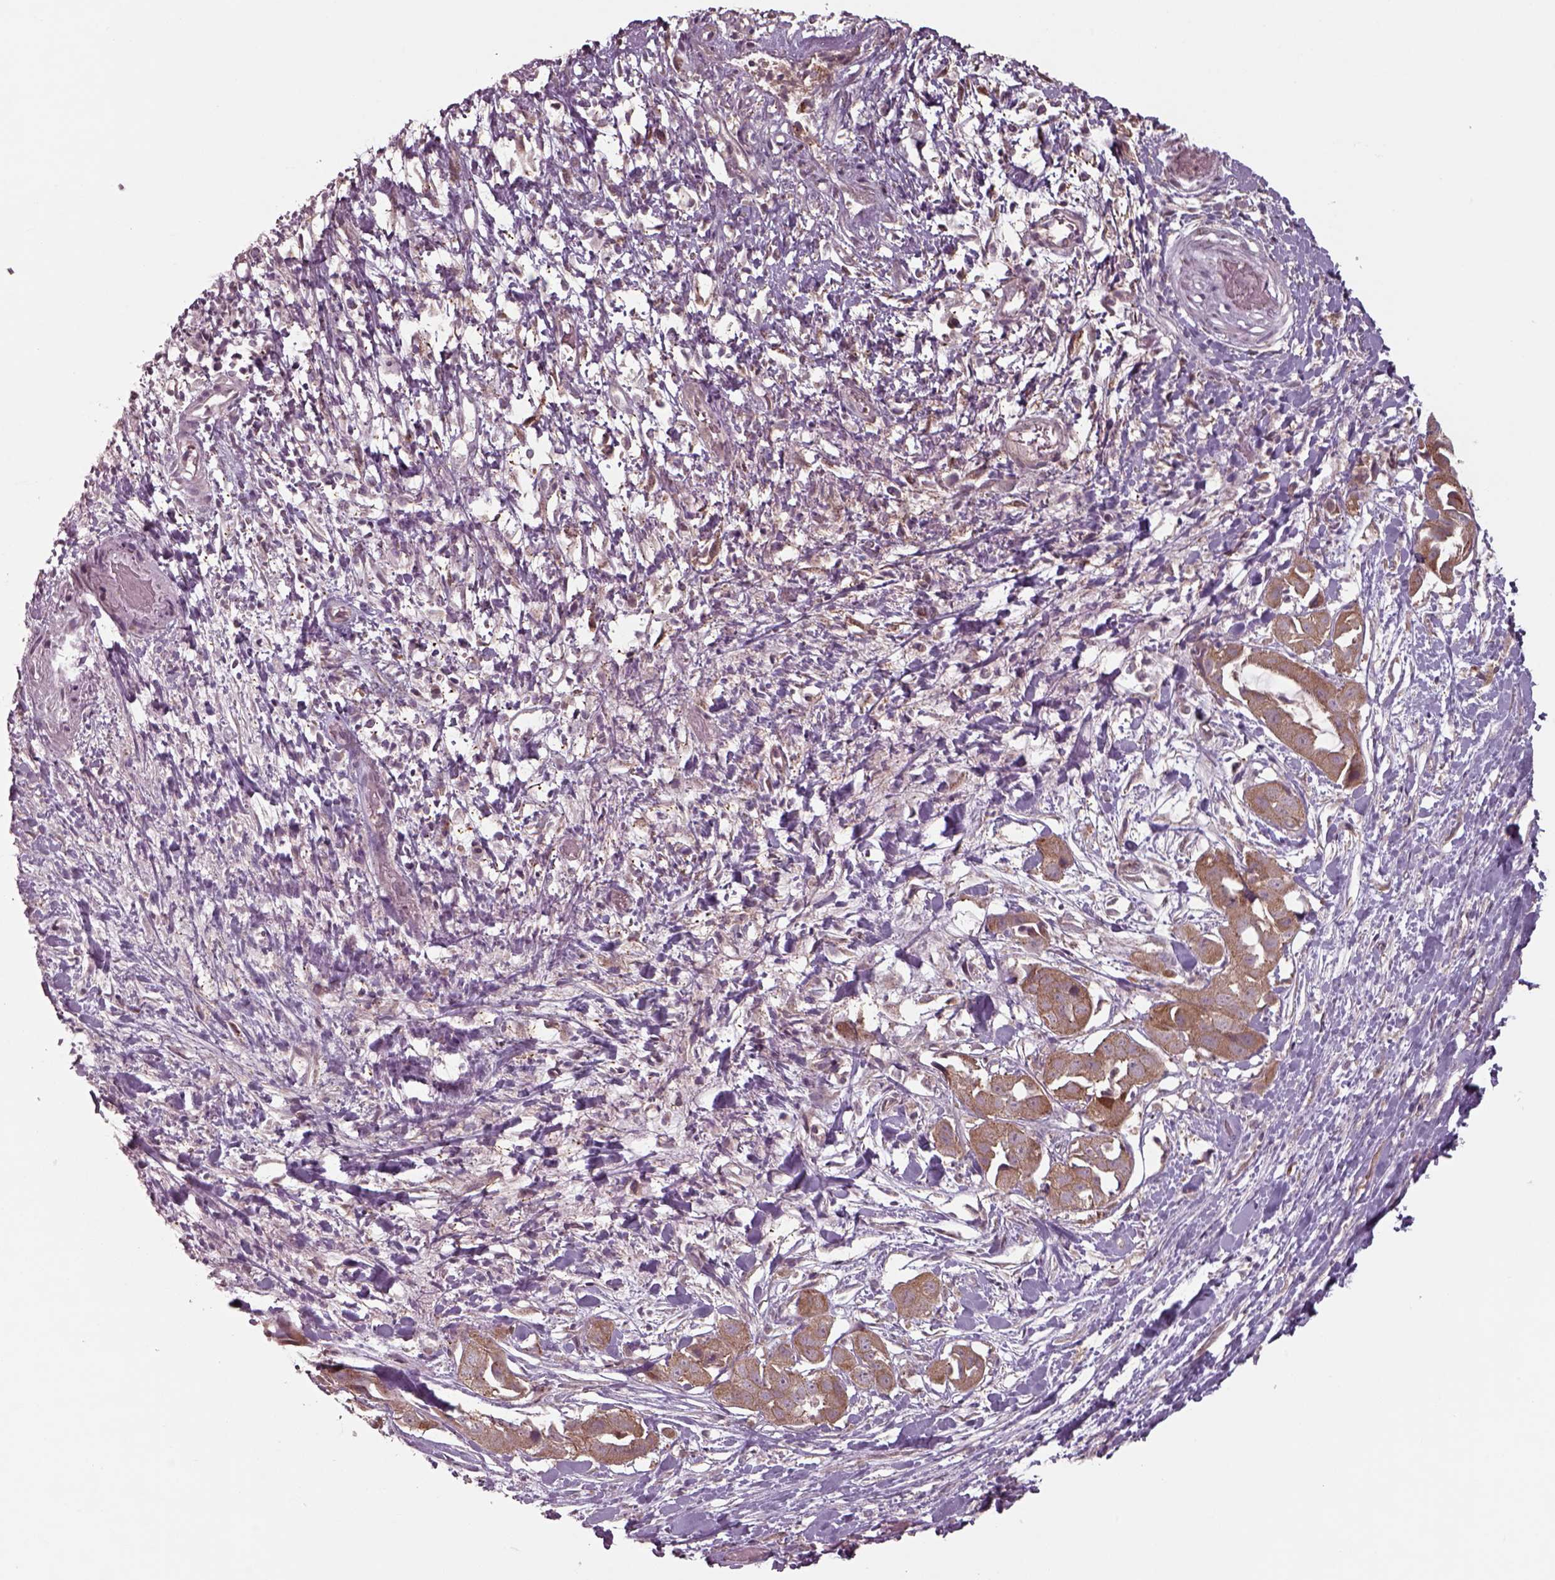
{"staining": {"intensity": "moderate", "quantity": ">75%", "location": "cytoplasmic/membranous"}, "tissue": "liver cancer", "cell_type": "Tumor cells", "image_type": "cancer", "snomed": [{"axis": "morphology", "description": "Cholangiocarcinoma"}, {"axis": "topography", "description": "Liver"}], "caption": "About >75% of tumor cells in cholangiocarcinoma (liver) reveal moderate cytoplasmic/membranous protein positivity as visualized by brown immunohistochemical staining.", "gene": "CHMP3", "patient": {"sex": "female", "age": 52}}